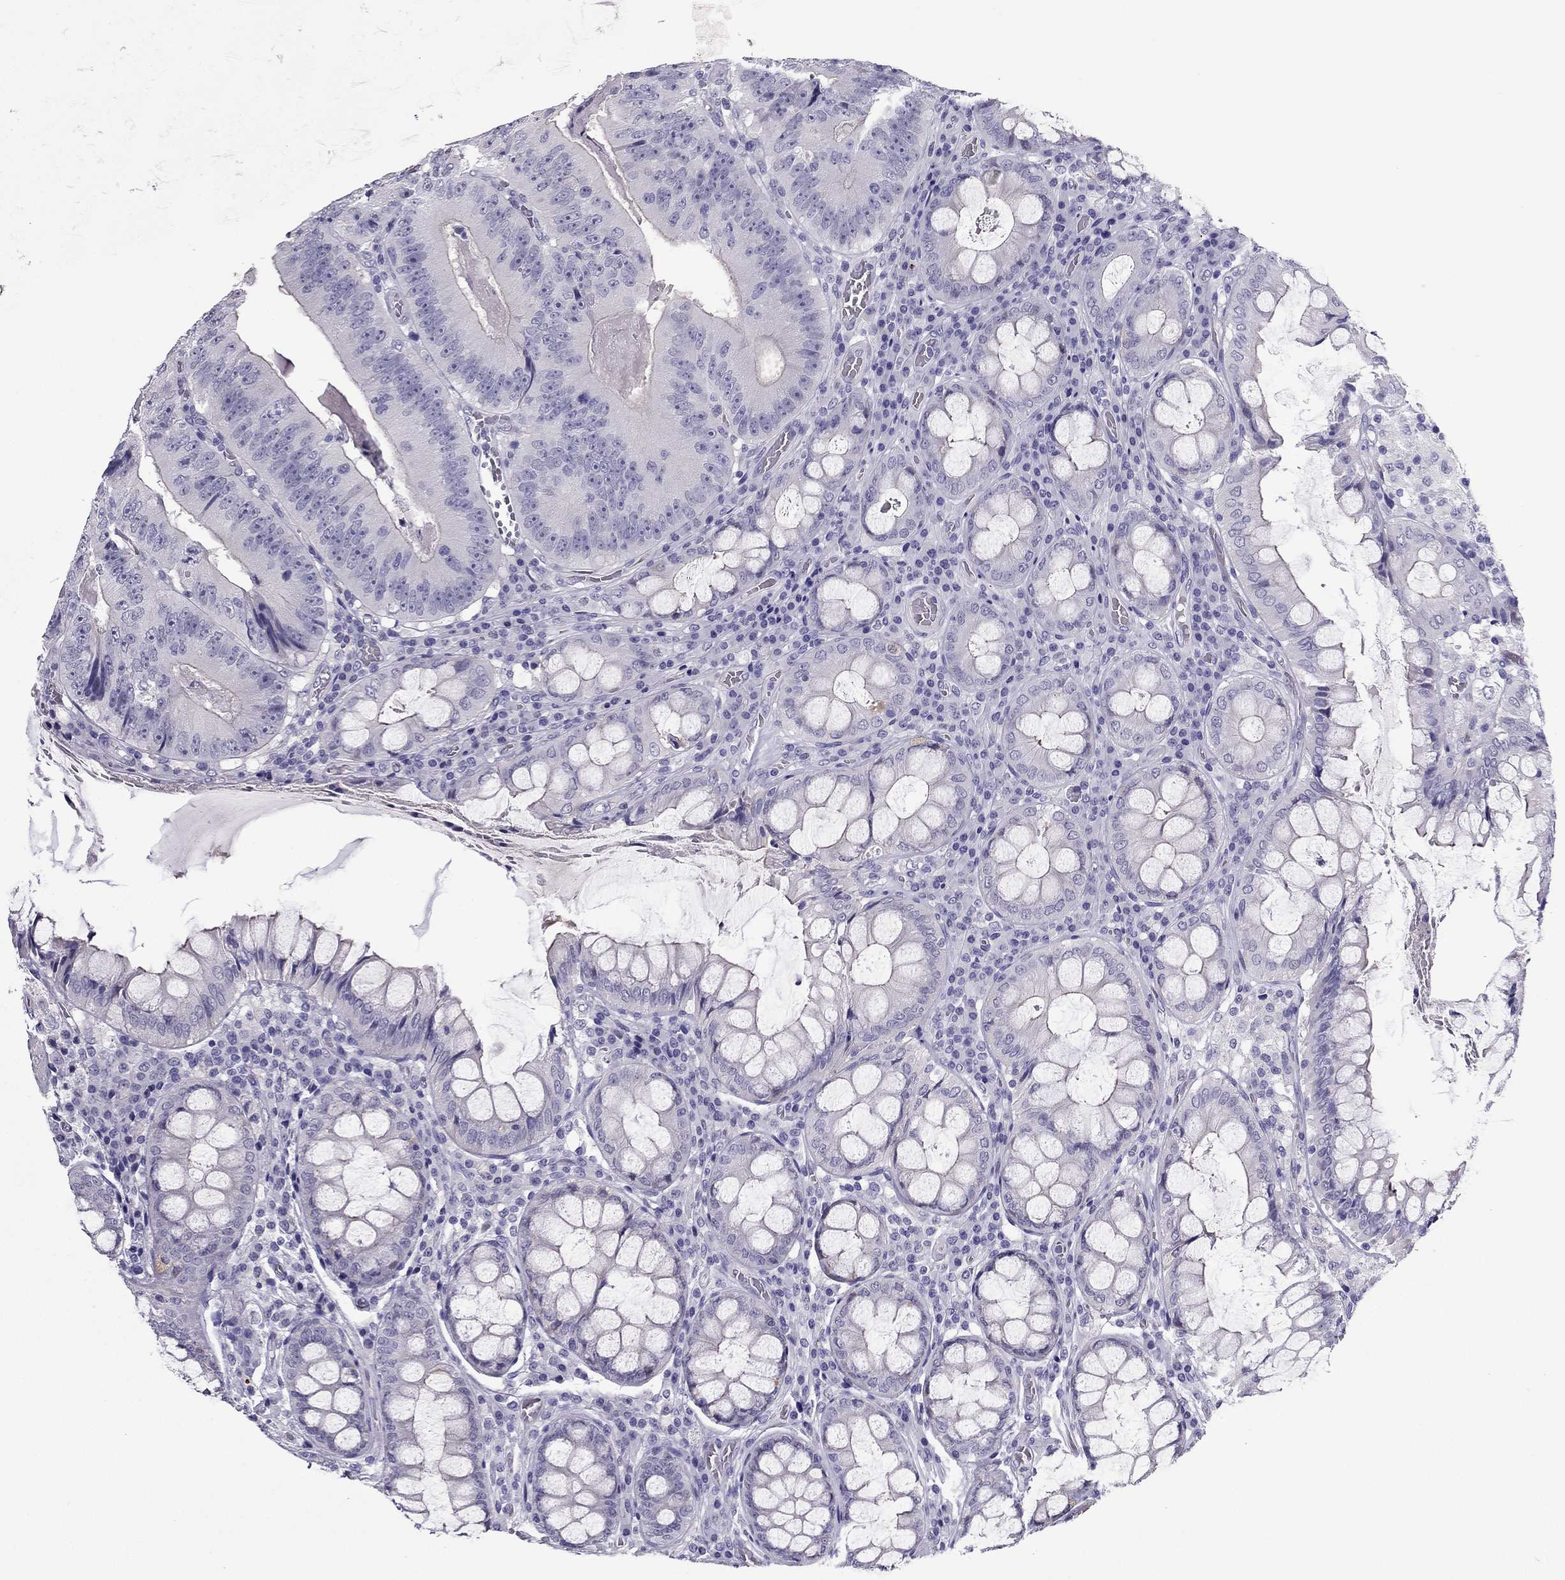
{"staining": {"intensity": "negative", "quantity": "none", "location": "none"}, "tissue": "colorectal cancer", "cell_type": "Tumor cells", "image_type": "cancer", "snomed": [{"axis": "morphology", "description": "Adenocarcinoma, NOS"}, {"axis": "topography", "description": "Colon"}], "caption": "Colorectal cancer (adenocarcinoma) was stained to show a protein in brown. There is no significant staining in tumor cells.", "gene": "PDE6A", "patient": {"sex": "female", "age": 86}}